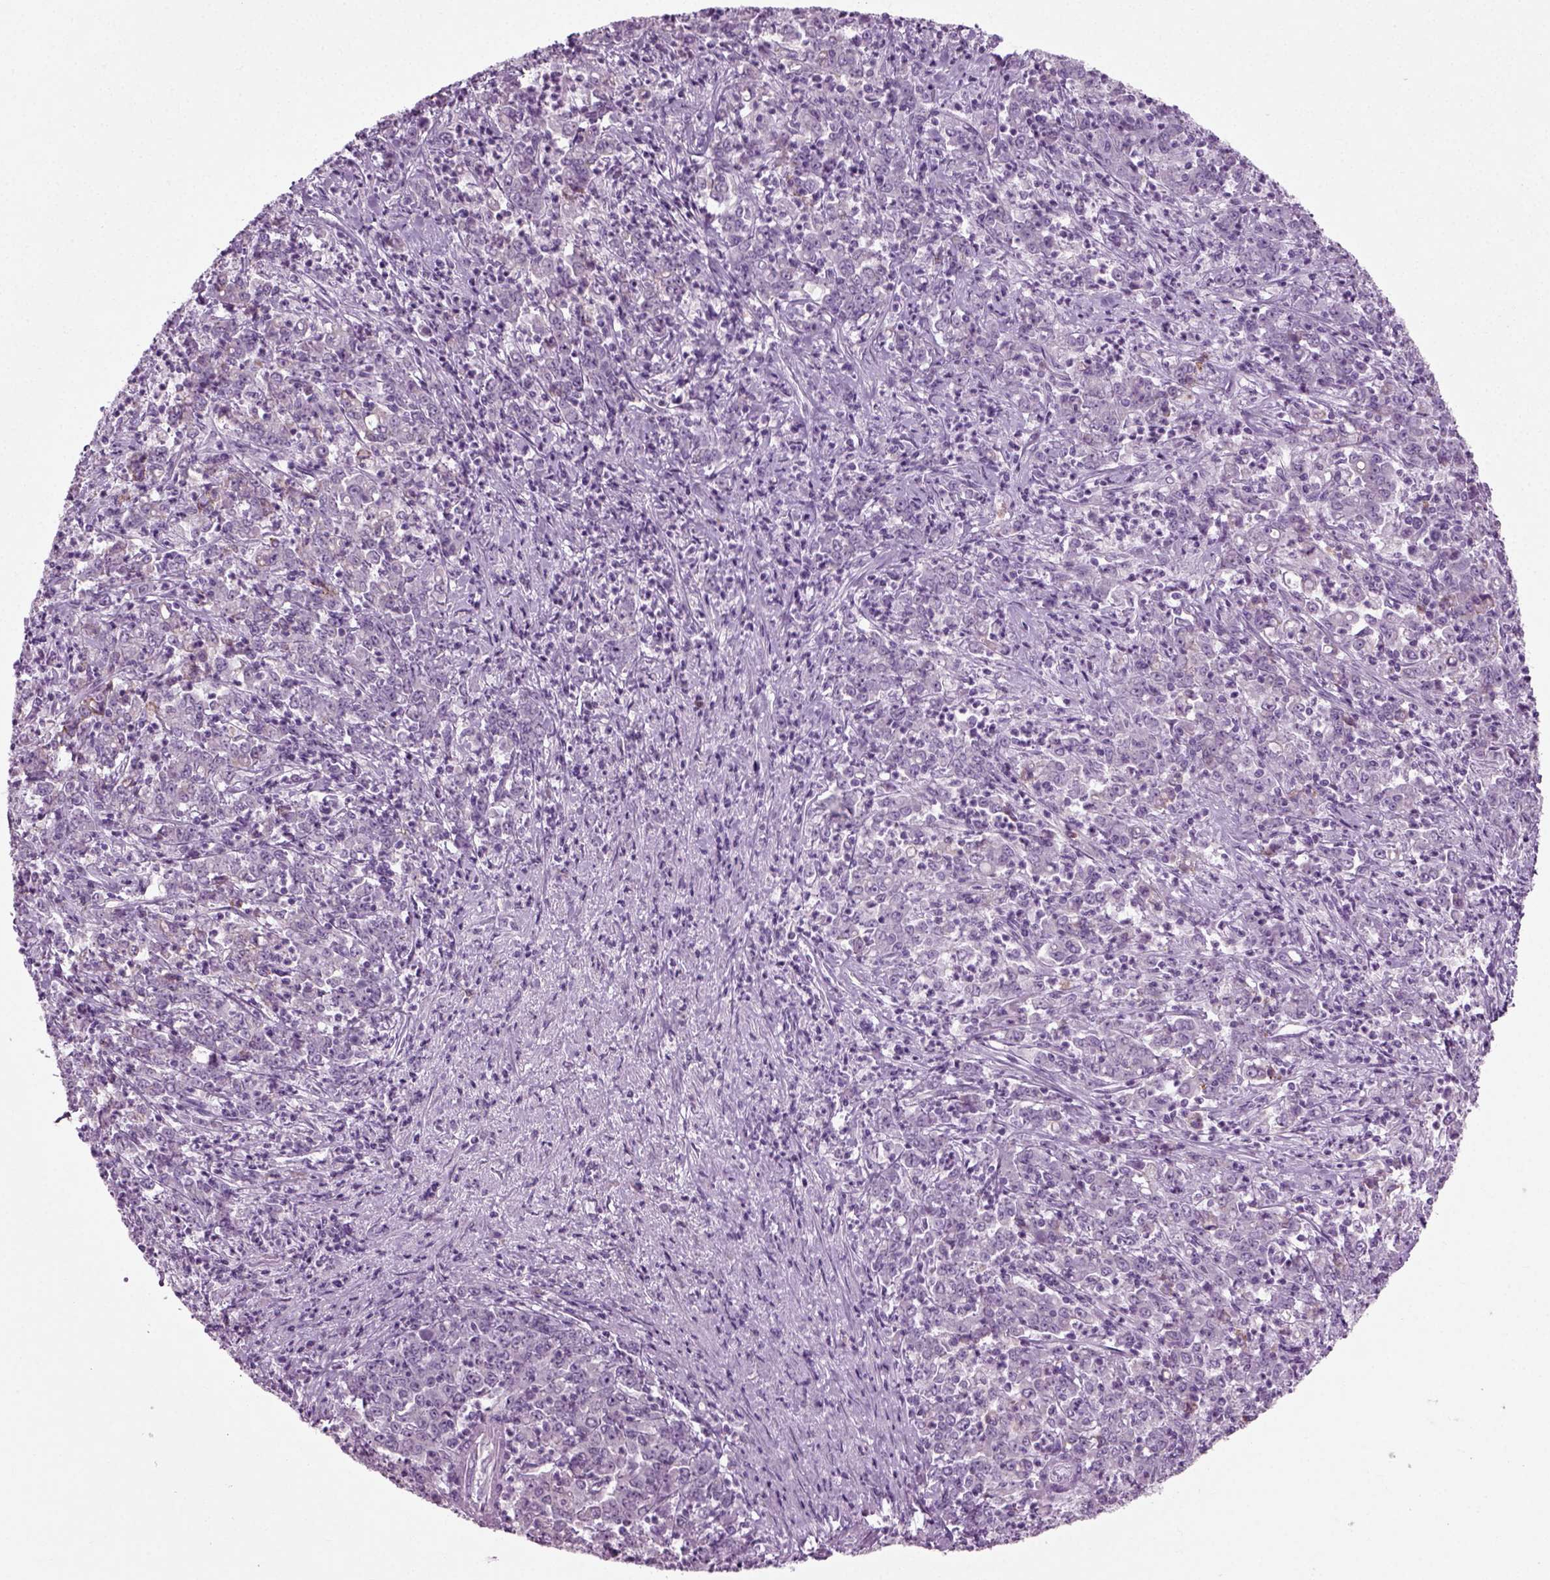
{"staining": {"intensity": "negative", "quantity": "none", "location": "none"}, "tissue": "stomach cancer", "cell_type": "Tumor cells", "image_type": "cancer", "snomed": [{"axis": "morphology", "description": "Adenocarcinoma, NOS"}, {"axis": "topography", "description": "Stomach, lower"}], "caption": "An image of human stomach cancer is negative for staining in tumor cells. (Brightfield microscopy of DAB (3,3'-diaminobenzidine) IHC at high magnification).", "gene": "PRLH", "patient": {"sex": "female", "age": 71}}